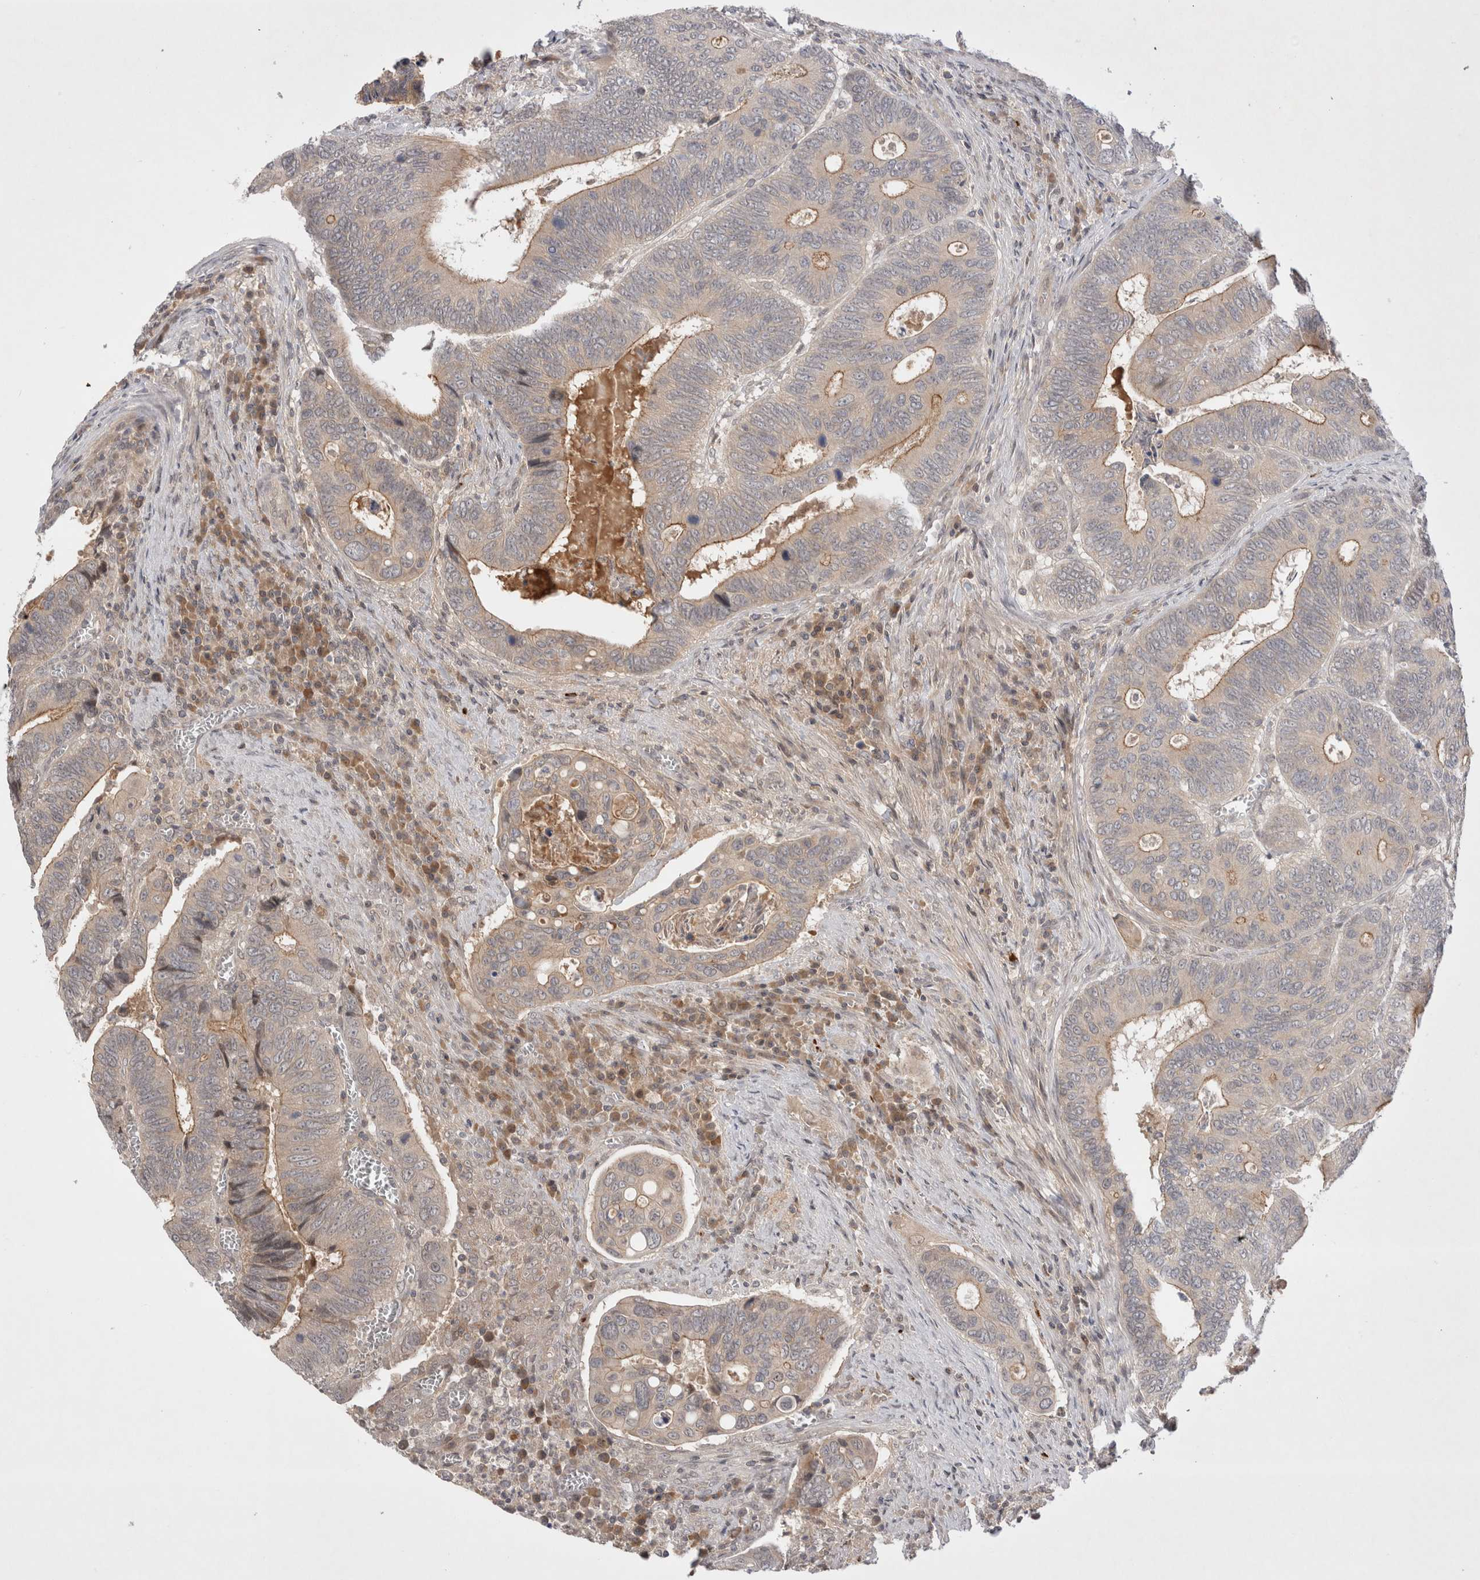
{"staining": {"intensity": "weak", "quantity": "25%-75%", "location": "cytoplasmic/membranous"}, "tissue": "colorectal cancer", "cell_type": "Tumor cells", "image_type": "cancer", "snomed": [{"axis": "morphology", "description": "Inflammation, NOS"}, {"axis": "morphology", "description": "Adenocarcinoma, NOS"}, {"axis": "topography", "description": "Colon"}], "caption": "Immunohistochemistry image of neoplastic tissue: human colorectal cancer stained using immunohistochemistry (IHC) displays low levels of weak protein expression localized specifically in the cytoplasmic/membranous of tumor cells, appearing as a cytoplasmic/membranous brown color.", "gene": "PLEKHM1", "patient": {"sex": "male", "age": 72}}